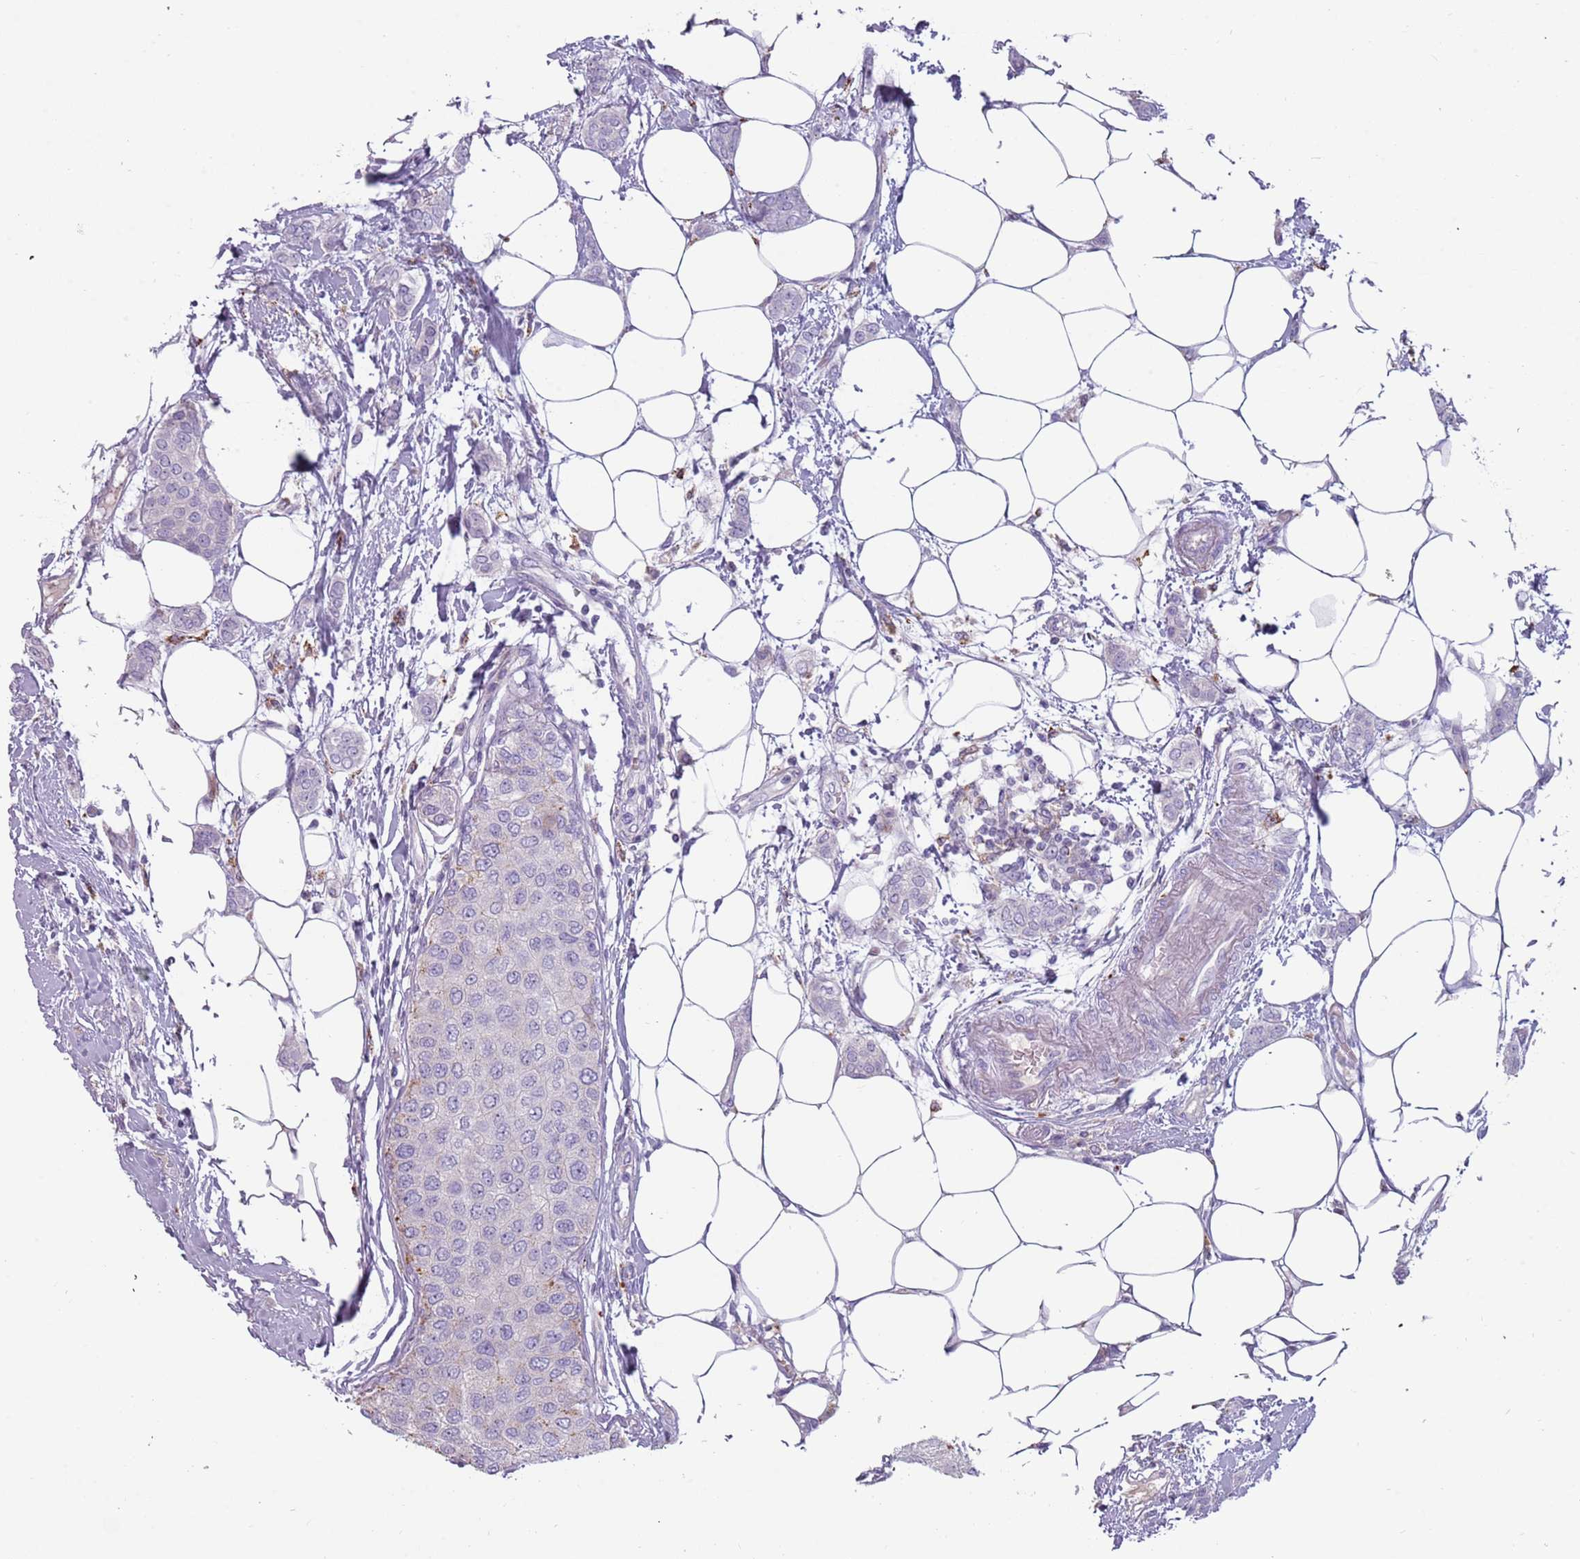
{"staining": {"intensity": "negative", "quantity": "none", "location": "none"}, "tissue": "breast cancer", "cell_type": "Tumor cells", "image_type": "cancer", "snomed": [{"axis": "morphology", "description": "Duct carcinoma"}, {"axis": "topography", "description": "Breast"}], "caption": "Immunohistochemistry micrograph of neoplastic tissue: breast infiltrating ductal carcinoma stained with DAB (3,3'-diaminobenzidine) displays no significant protein expression in tumor cells. The staining is performed using DAB brown chromogen with nuclei counter-stained in using hematoxylin.", "gene": "NWD2", "patient": {"sex": "female", "age": 72}}